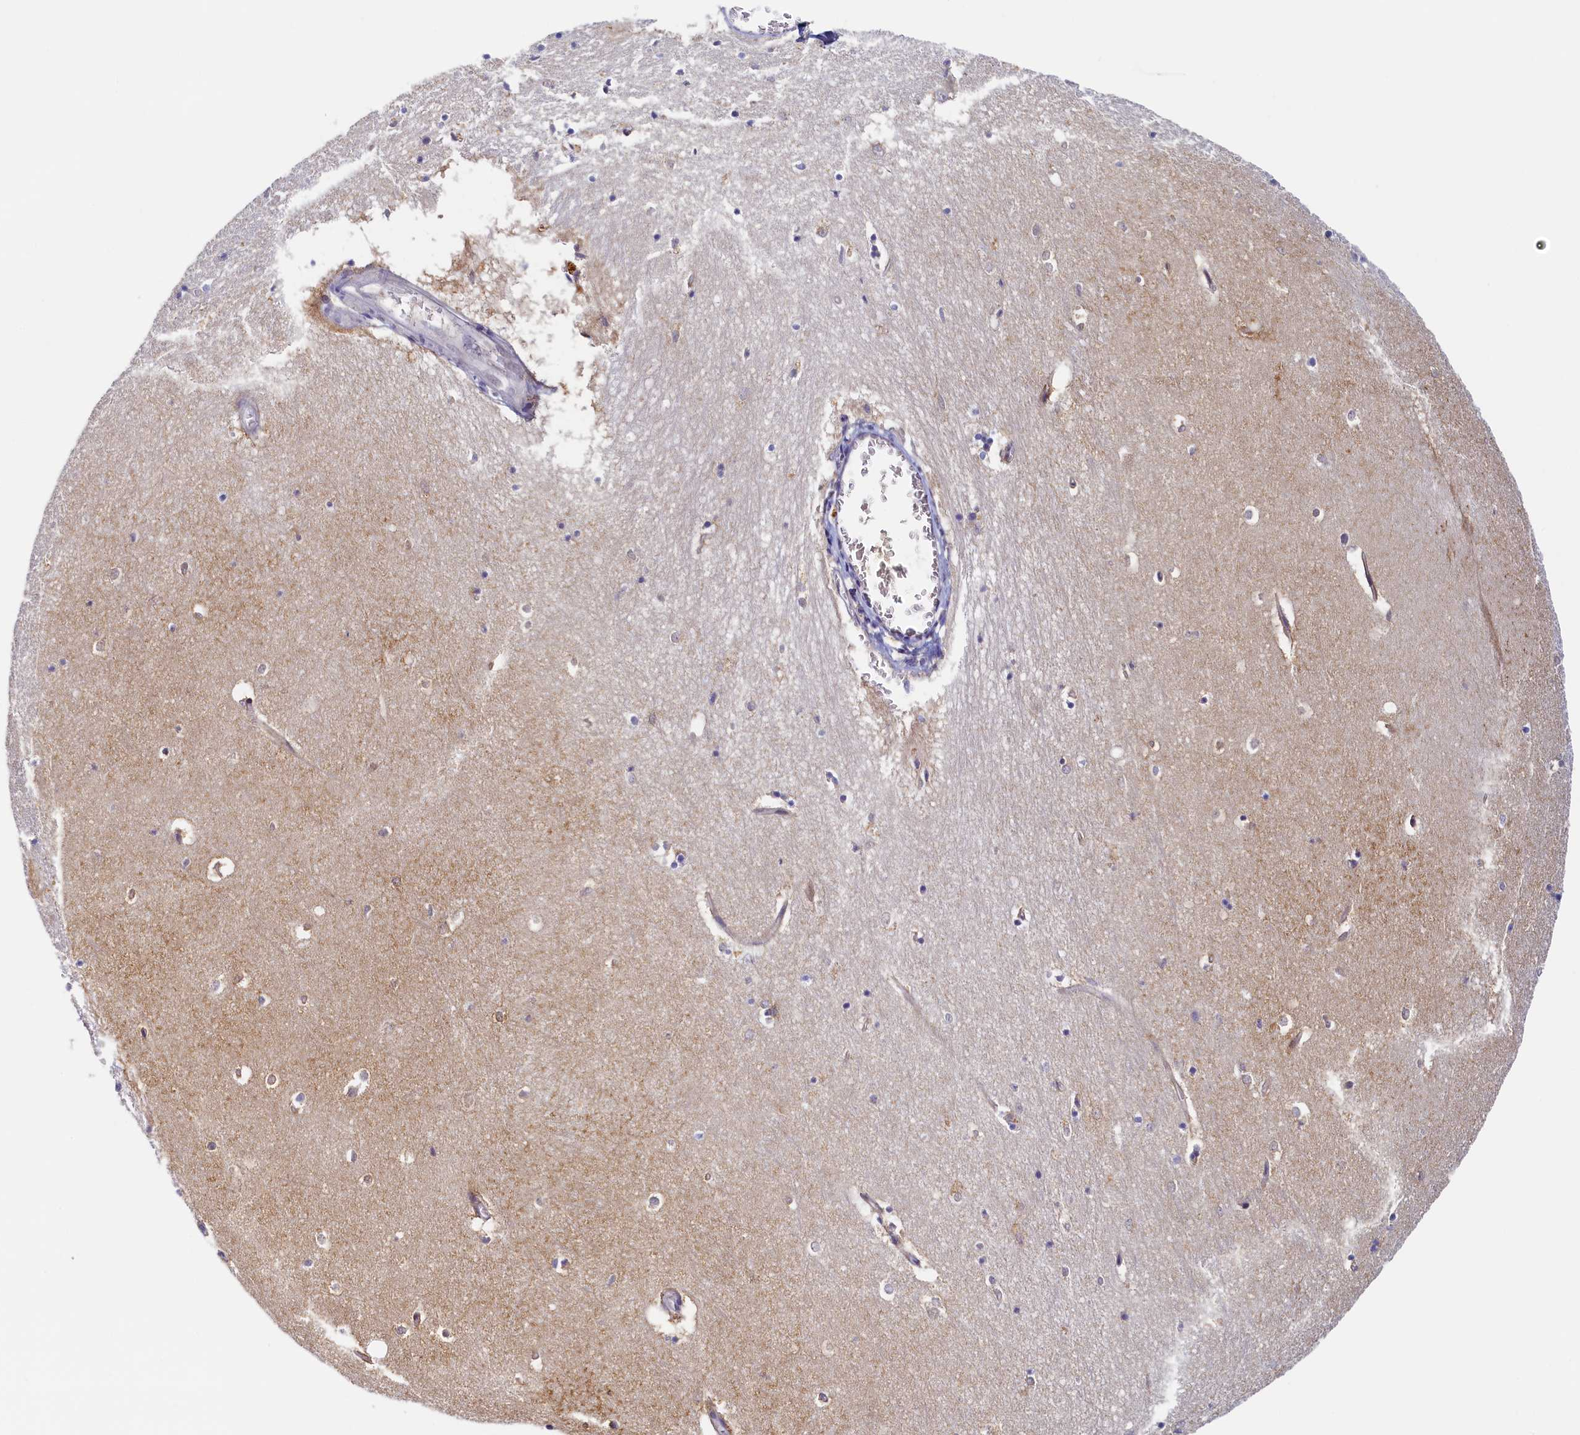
{"staining": {"intensity": "negative", "quantity": "none", "location": "none"}, "tissue": "hippocampus", "cell_type": "Glial cells", "image_type": "normal", "snomed": [{"axis": "morphology", "description": "Normal tissue, NOS"}, {"axis": "topography", "description": "Hippocampus"}], "caption": "Immunohistochemical staining of unremarkable human hippocampus displays no significant staining in glial cells.", "gene": "PAAF1", "patient": {"sex": "female", "age": 64}}